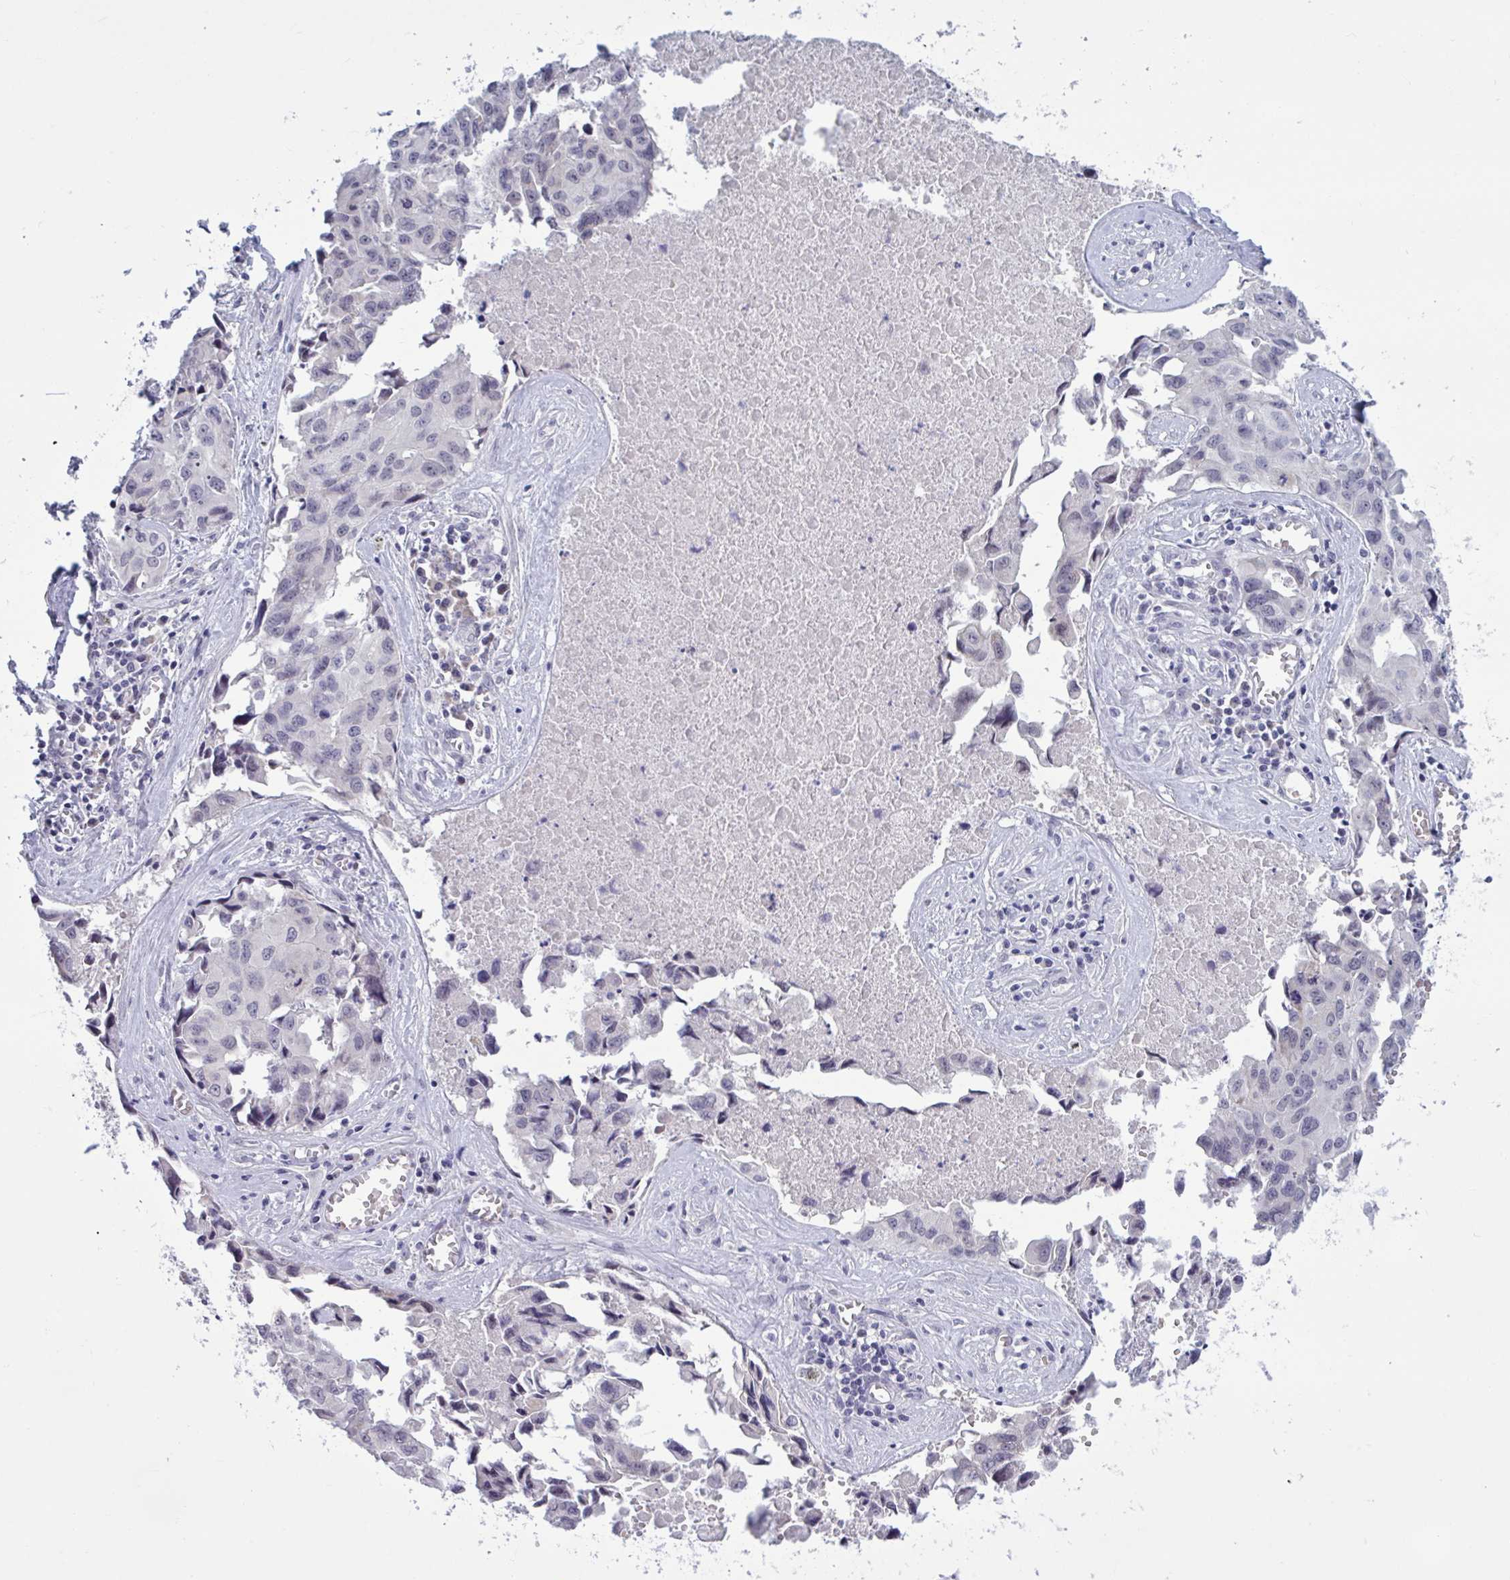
{"staining": {"intensity": "negative", "quantity": "none", "location": "none"}, "tissue": "lung cancer", "cell_type": "Tumor cells", "image_type": "cancer", "snomed": [{"axis": "morphology", "description": "Adenocarcinoma, NOS"}, {"axis": "topography", "description": "Lymph node"}, {"axis": "topography", "description": "Lung"}], "caption": "The photomicrograph reveals no significant staining in tumor cells of lung adenocarcinoma. Nuclei are stained in blue.", "gene": "CNGB3", "patient": {"sex": "male", "age": 64}}